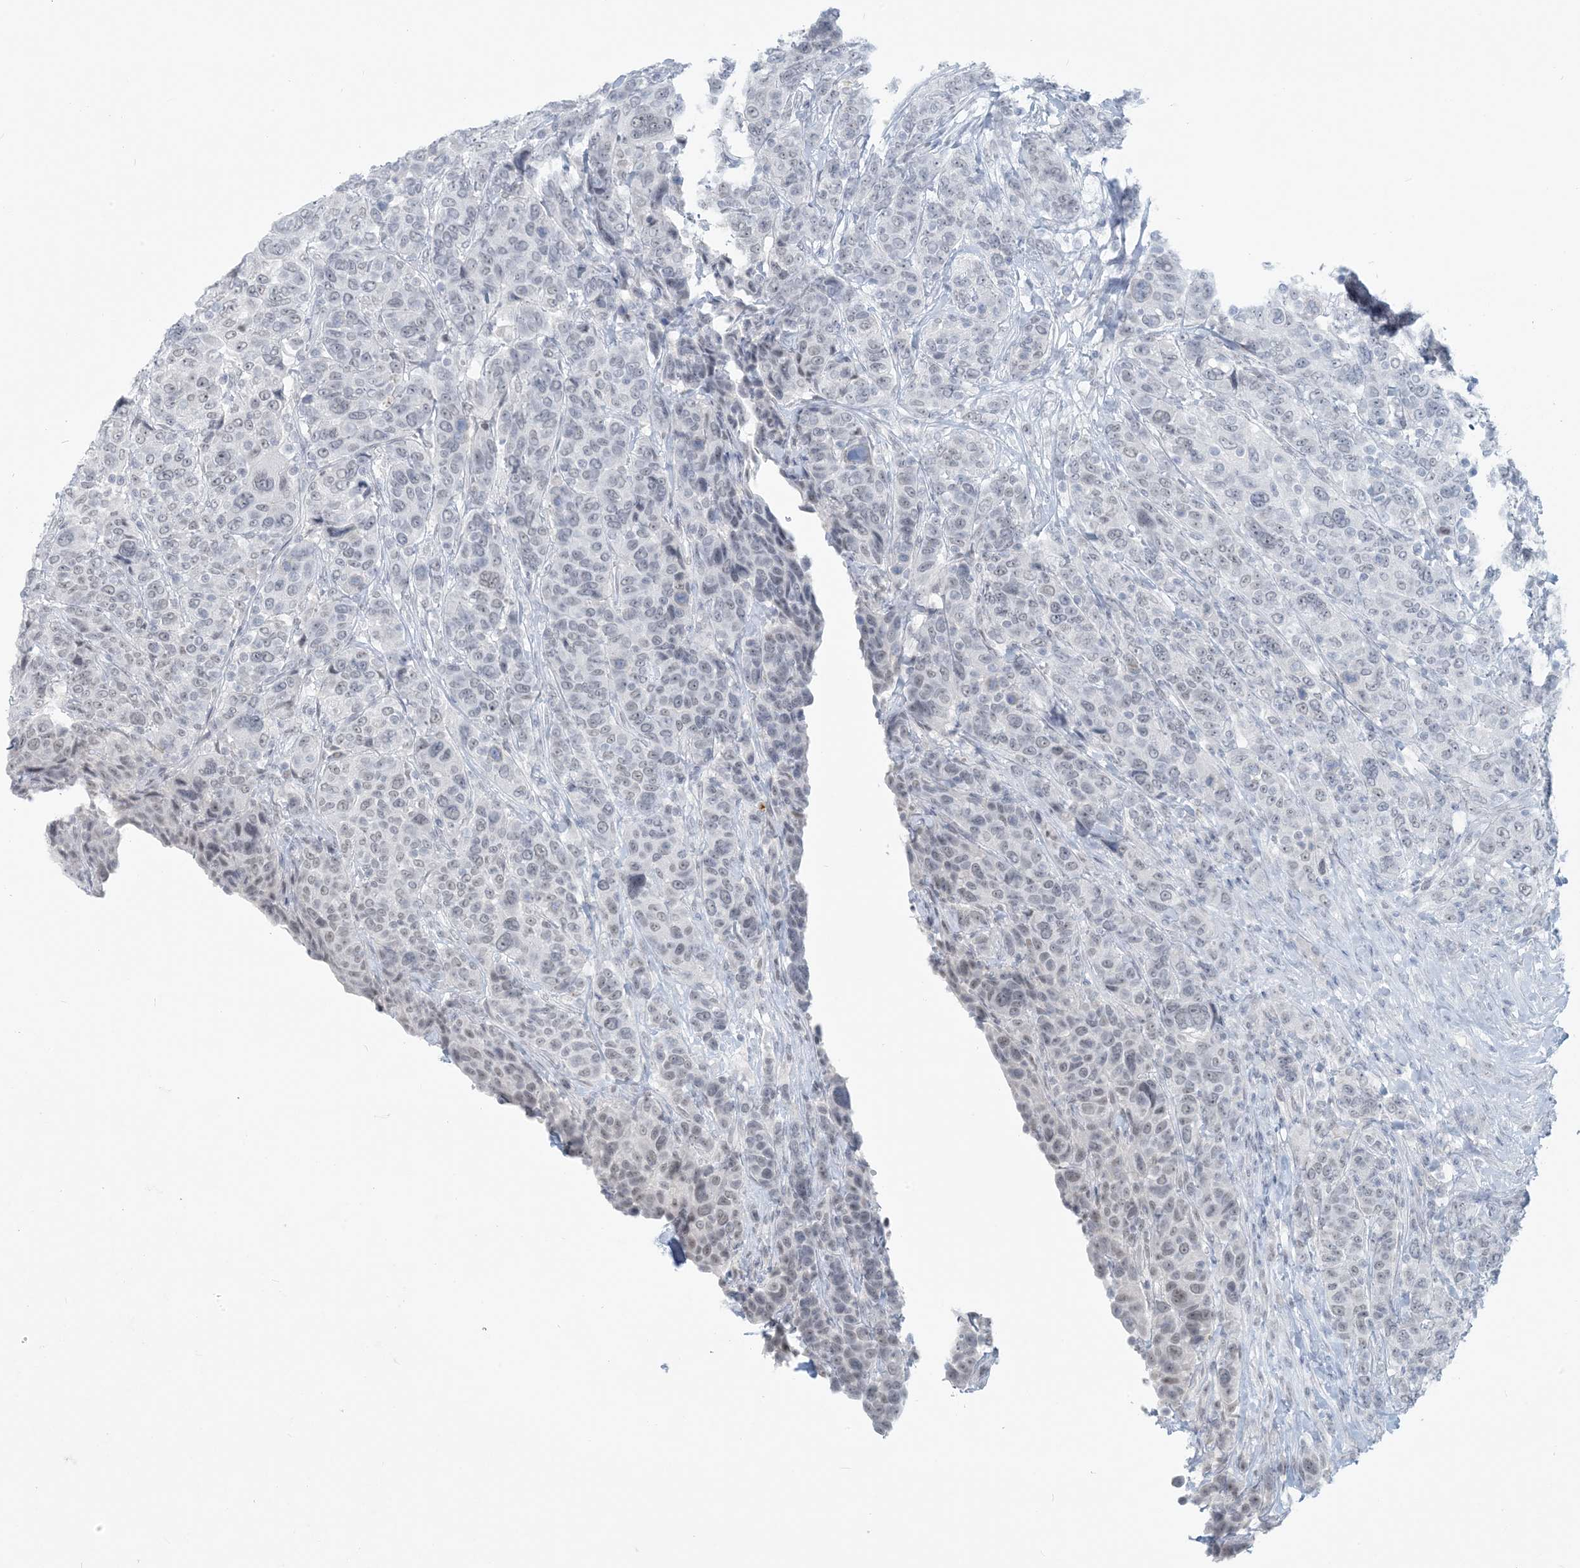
{"staining": {"intensity": "negative", "quantity": "none", "location": "none"}, "tissue": "breast cancer", "cell_type": "Tumor cells", "image_type": "cancer", "snomed": [{"axis": "morphology", "description": "Duct carcinoma"}, {"axis": "topography", "description": "Breast"}], "caption": "High power microscopy image of an IHC micrograph of breast cancer (intraductal carcinoma), revealing no significant expression in tumor cells.", "gene": "SCML1", "patient": {"sex": "female", "age": 37}}